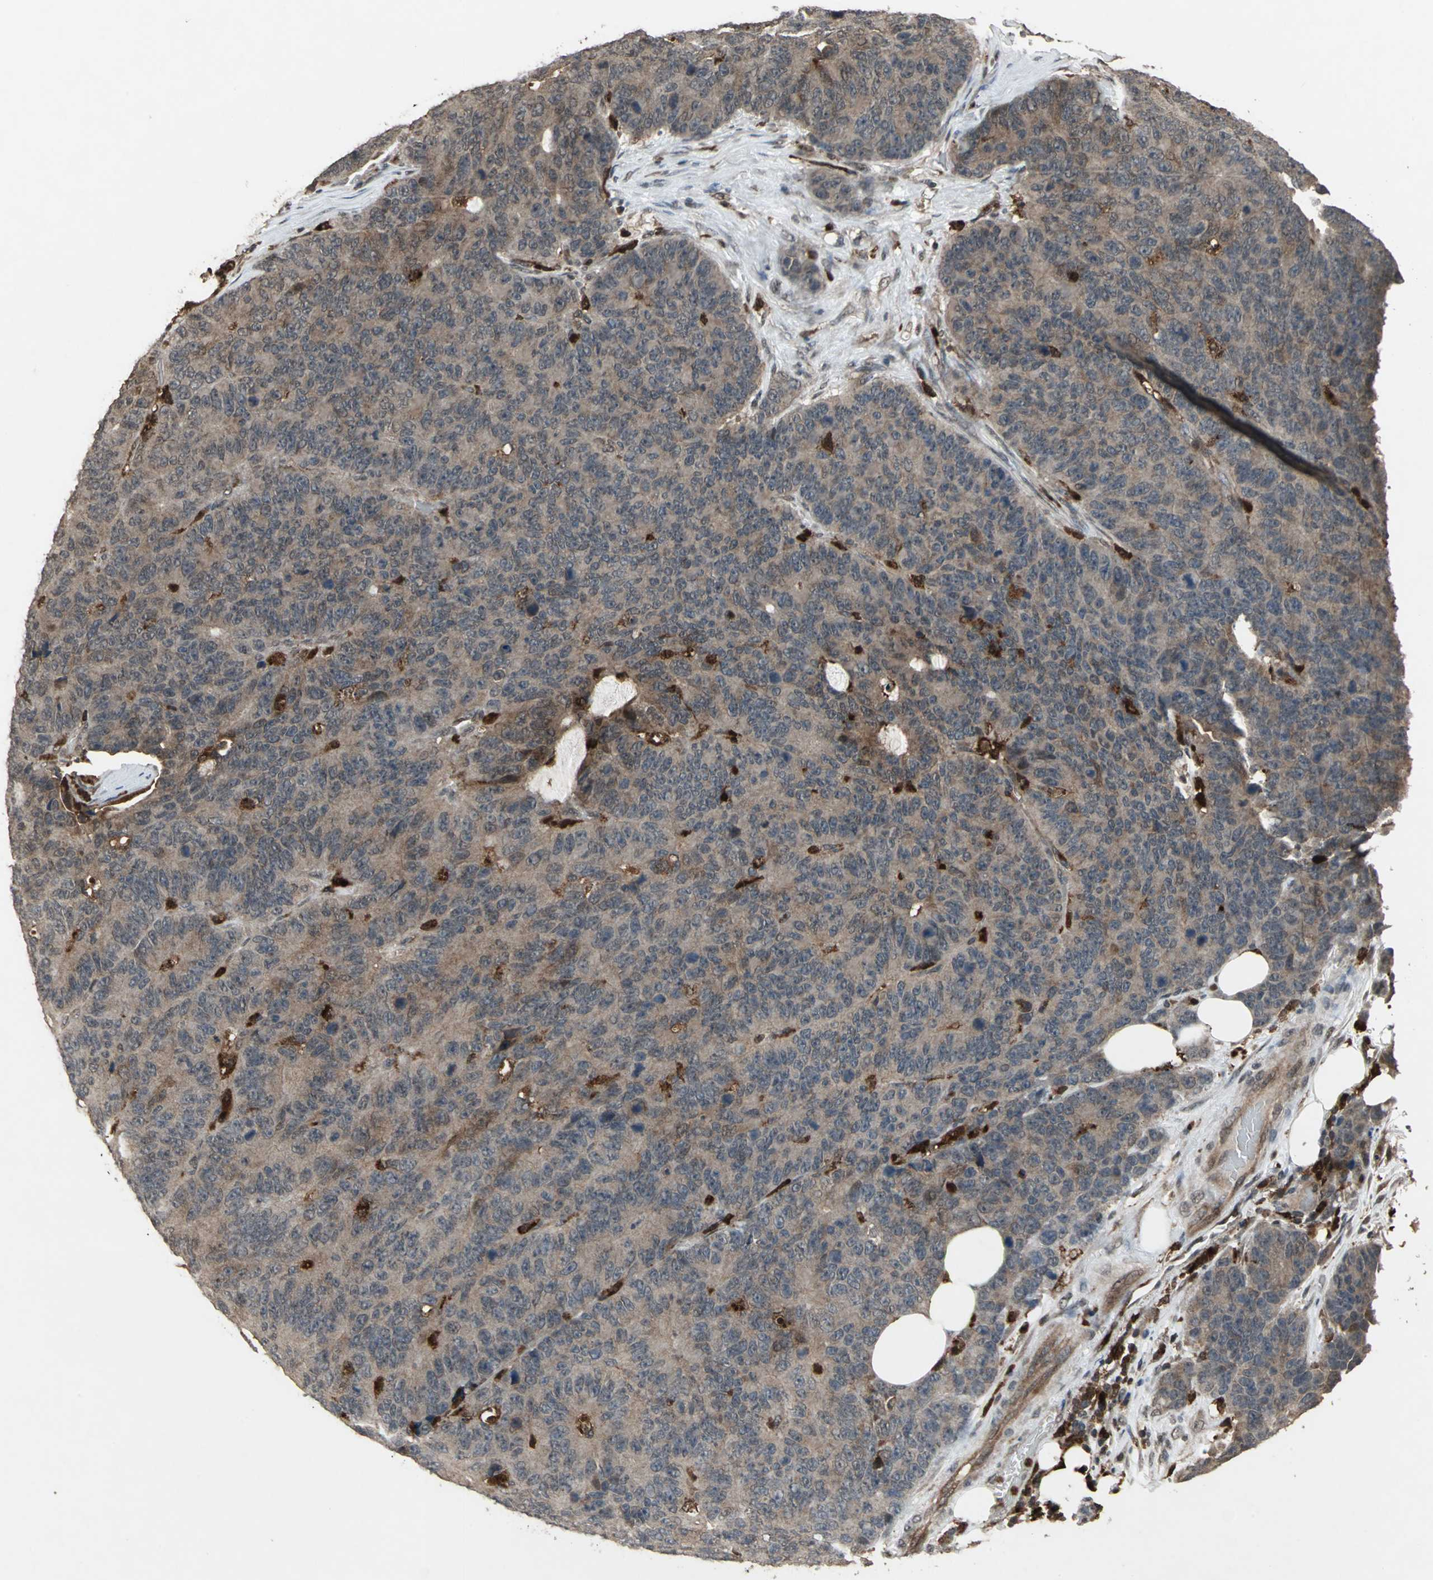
{"staining": {"intensity": "weak", "quantity": "25%-75%", "location": "cytoplasmic/membranous"}, "tissue": "colorectal cancer", "cell_type": "Tumor cells", "image_type": "cancer", "snomed": [{"axis": "morphology", "description": "Adenocarcinoma, NOS"}, {"axis": "topography", "description": "Colon"}], "caption": "About 25%-75% of tumor cells in human colorectal adenocarcinoma display weak cytoplasmic/membranous protein expression as visualized by brown immunohistochemical staining.", "gene": "PYCARD", "patient": {"sex": "female", "age": 86}}